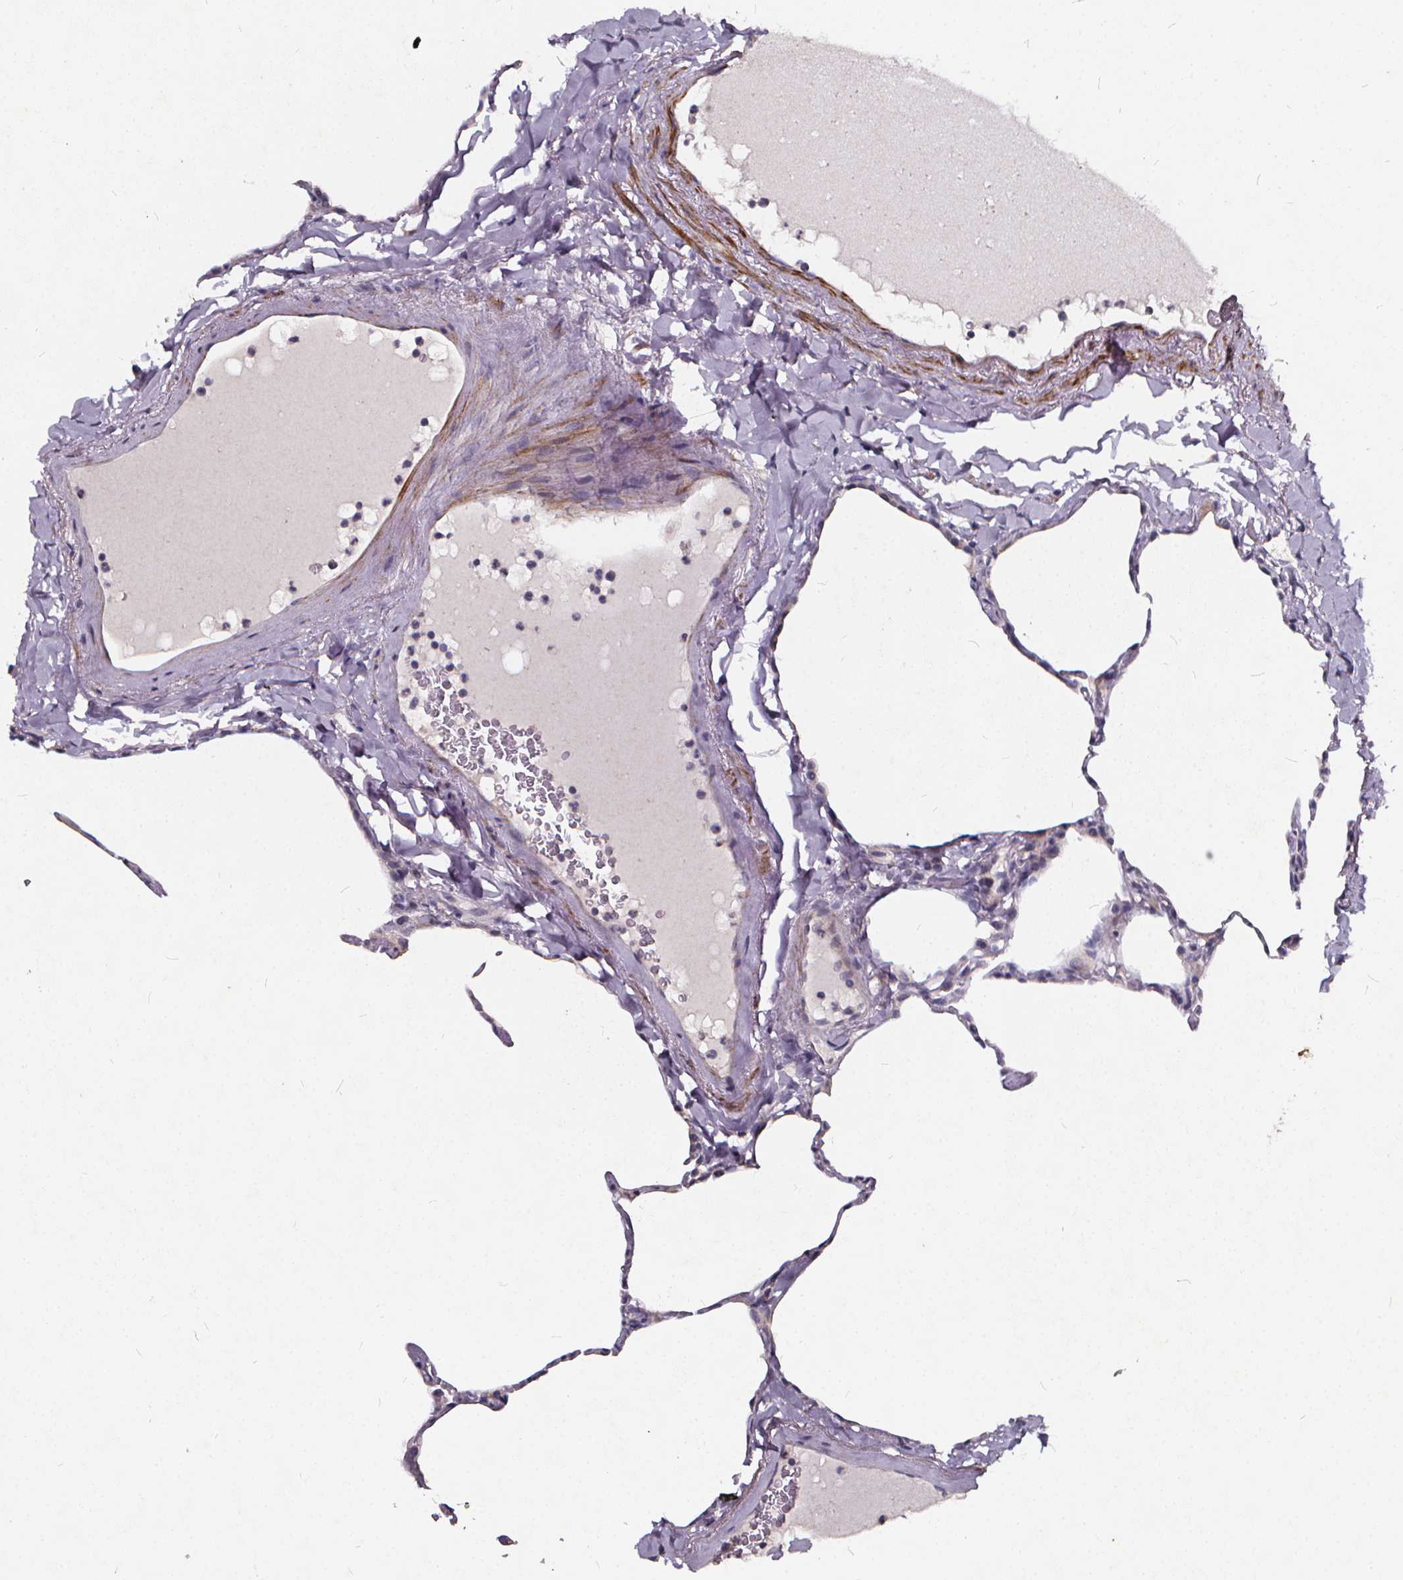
{"staining": {"intensity": "negative", "quantity": "none", "location": "none"}, "tissue": "lung", "cell_type": "Alveolar cells", "image_type": "normal", "snomed": [{"axis": "morphology", "description": "Normal tissue, NOS"}, {"axis": "topography", "description": "Lung"}], "caption": "IHC of normal lung exhibits no expression in alveolar cells. Brightfield microscopy of immunohistochemistry stained with DAB (brown) and hematoxylin (blue), captured at high magnification.", "gene": "TSPAN14", "patient": {"sex": "male", "age": 65}}